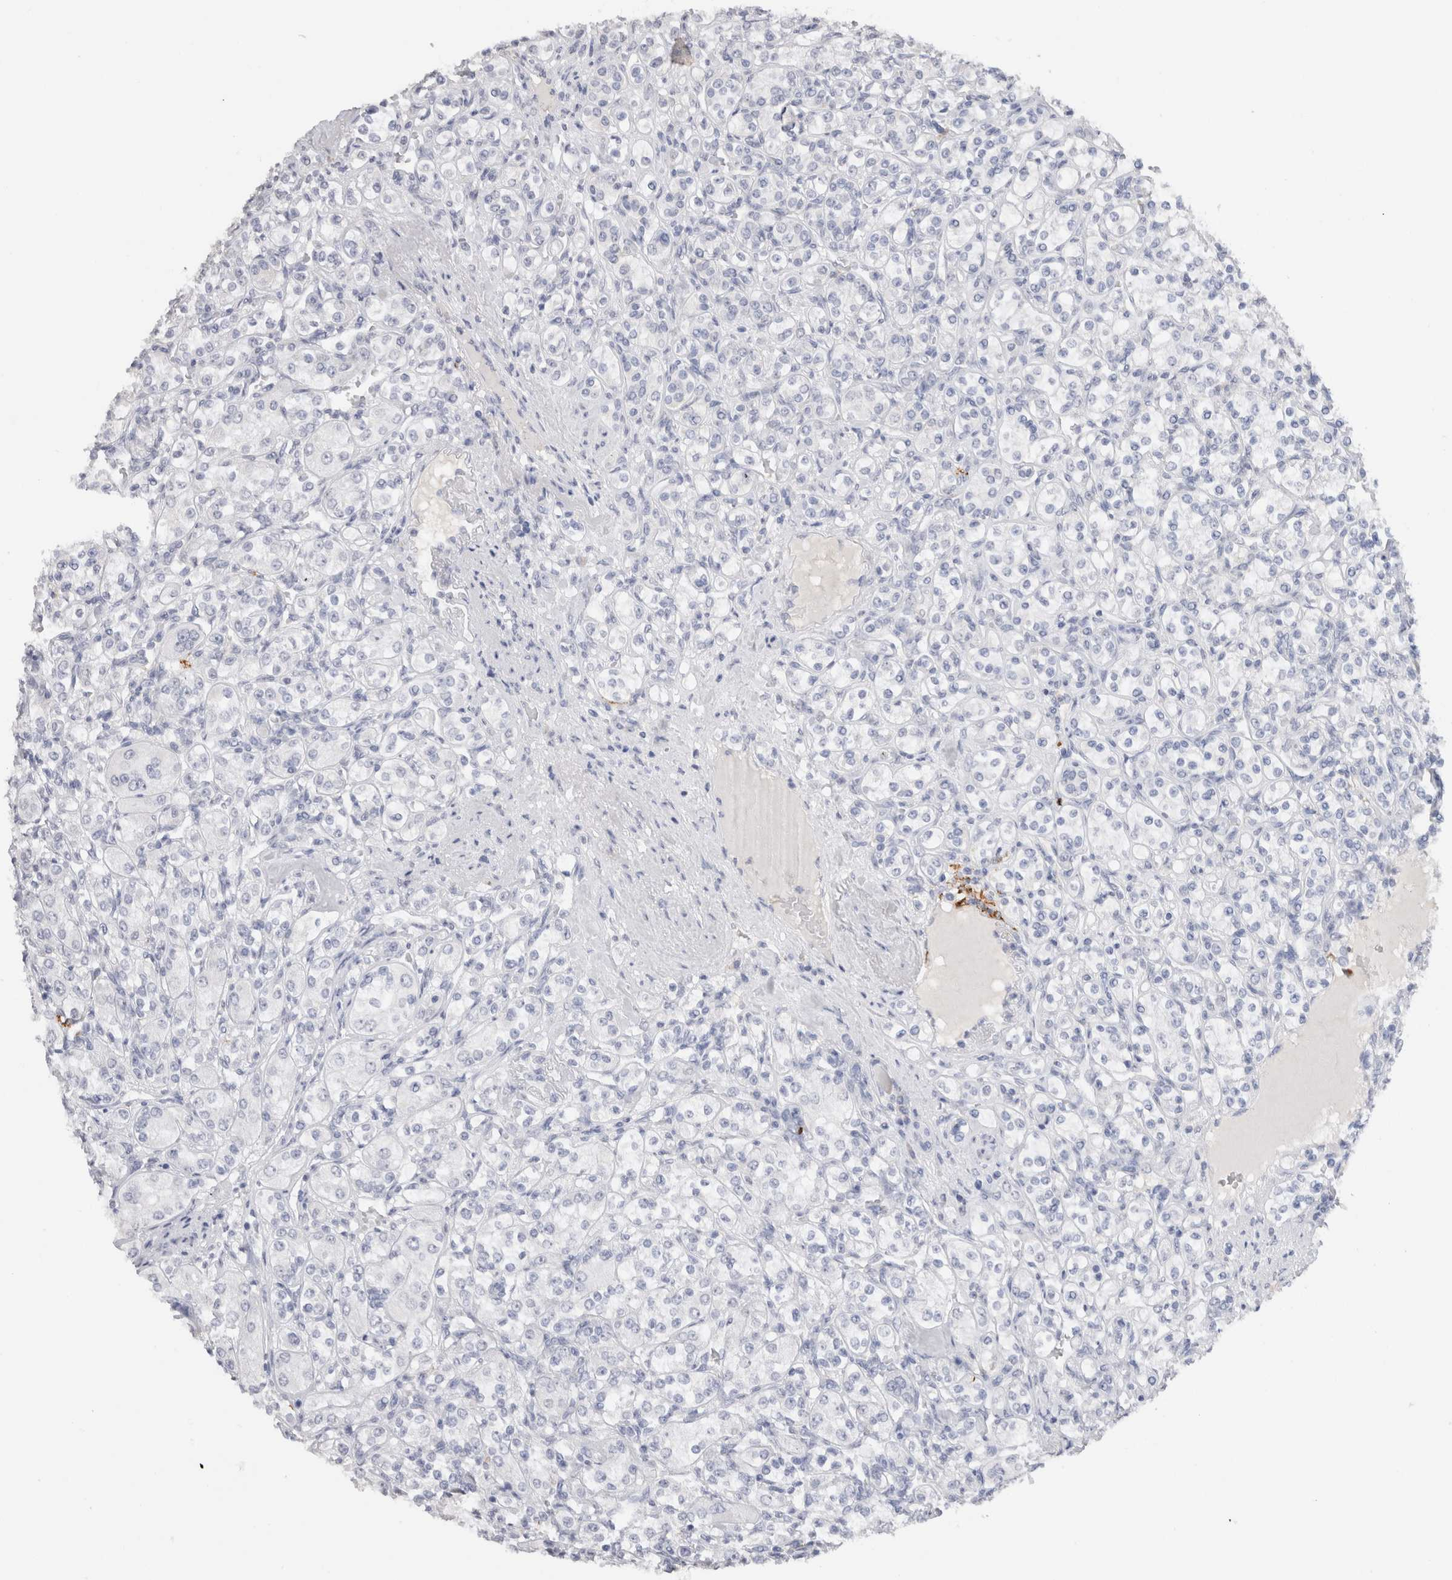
{"staining": {"intensity": "negative", "quantity": "none", "location": "none"}, "tissue": "renal cancer", "cell_type": "Tumor cells", "image_type": "cancer", "snomed": [{"axis": "morphology", "description": "Adenocarcinoma, NOS"}, {"axis": "topography", "description": "Kidney"}], "caption": "A high-resolution photomicrograph shows immunohistochemistry (IHC) staining of adenocarcinoma (renal), which demonstrates no significant staining in tumor cells.", "gene": "LAMP3", "patient": {"sex": "male", "age": 77}}